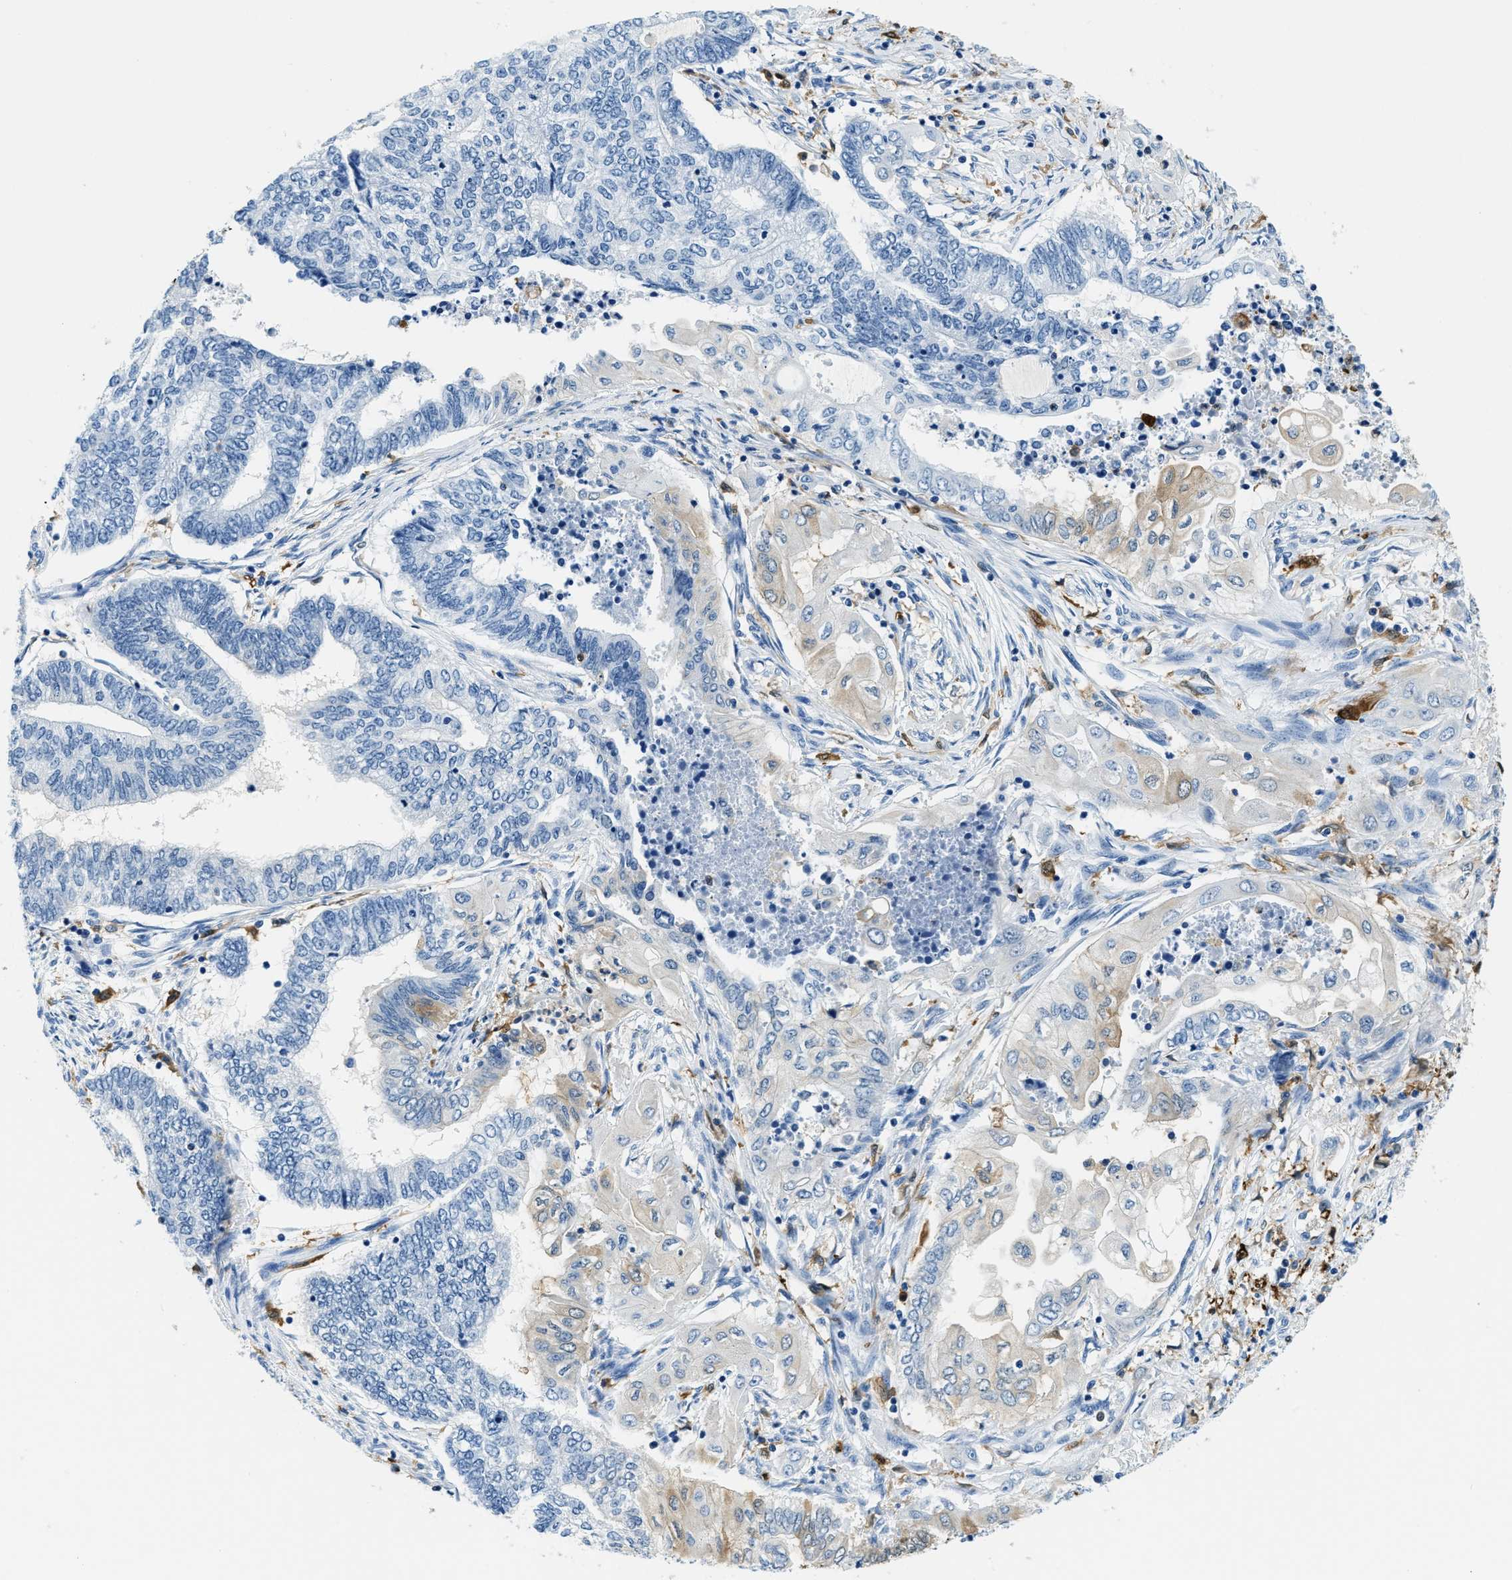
{"staining": {"intensity": "negative", "quantity": "none", "location": "none"}, "tissue": "endometrial cancer", "cell_type": "Tumor cells", "image_type": "cancer", "snomed": [{"axis": "morphology", "description": "Adenocarcinoma, NOS"}, {"axis": "topography", "description": "Uterus"}, {"axis": "topography", "description": "Endometrium"}], "caption": "Image shows no protein staining in tumor cells of endometrial cancer (adenocarcinoma) tissue. (DAB immunohistochemistry, high magnification).", "gene": "CAPG", "patient": {"sex": "female", "age": 70}}